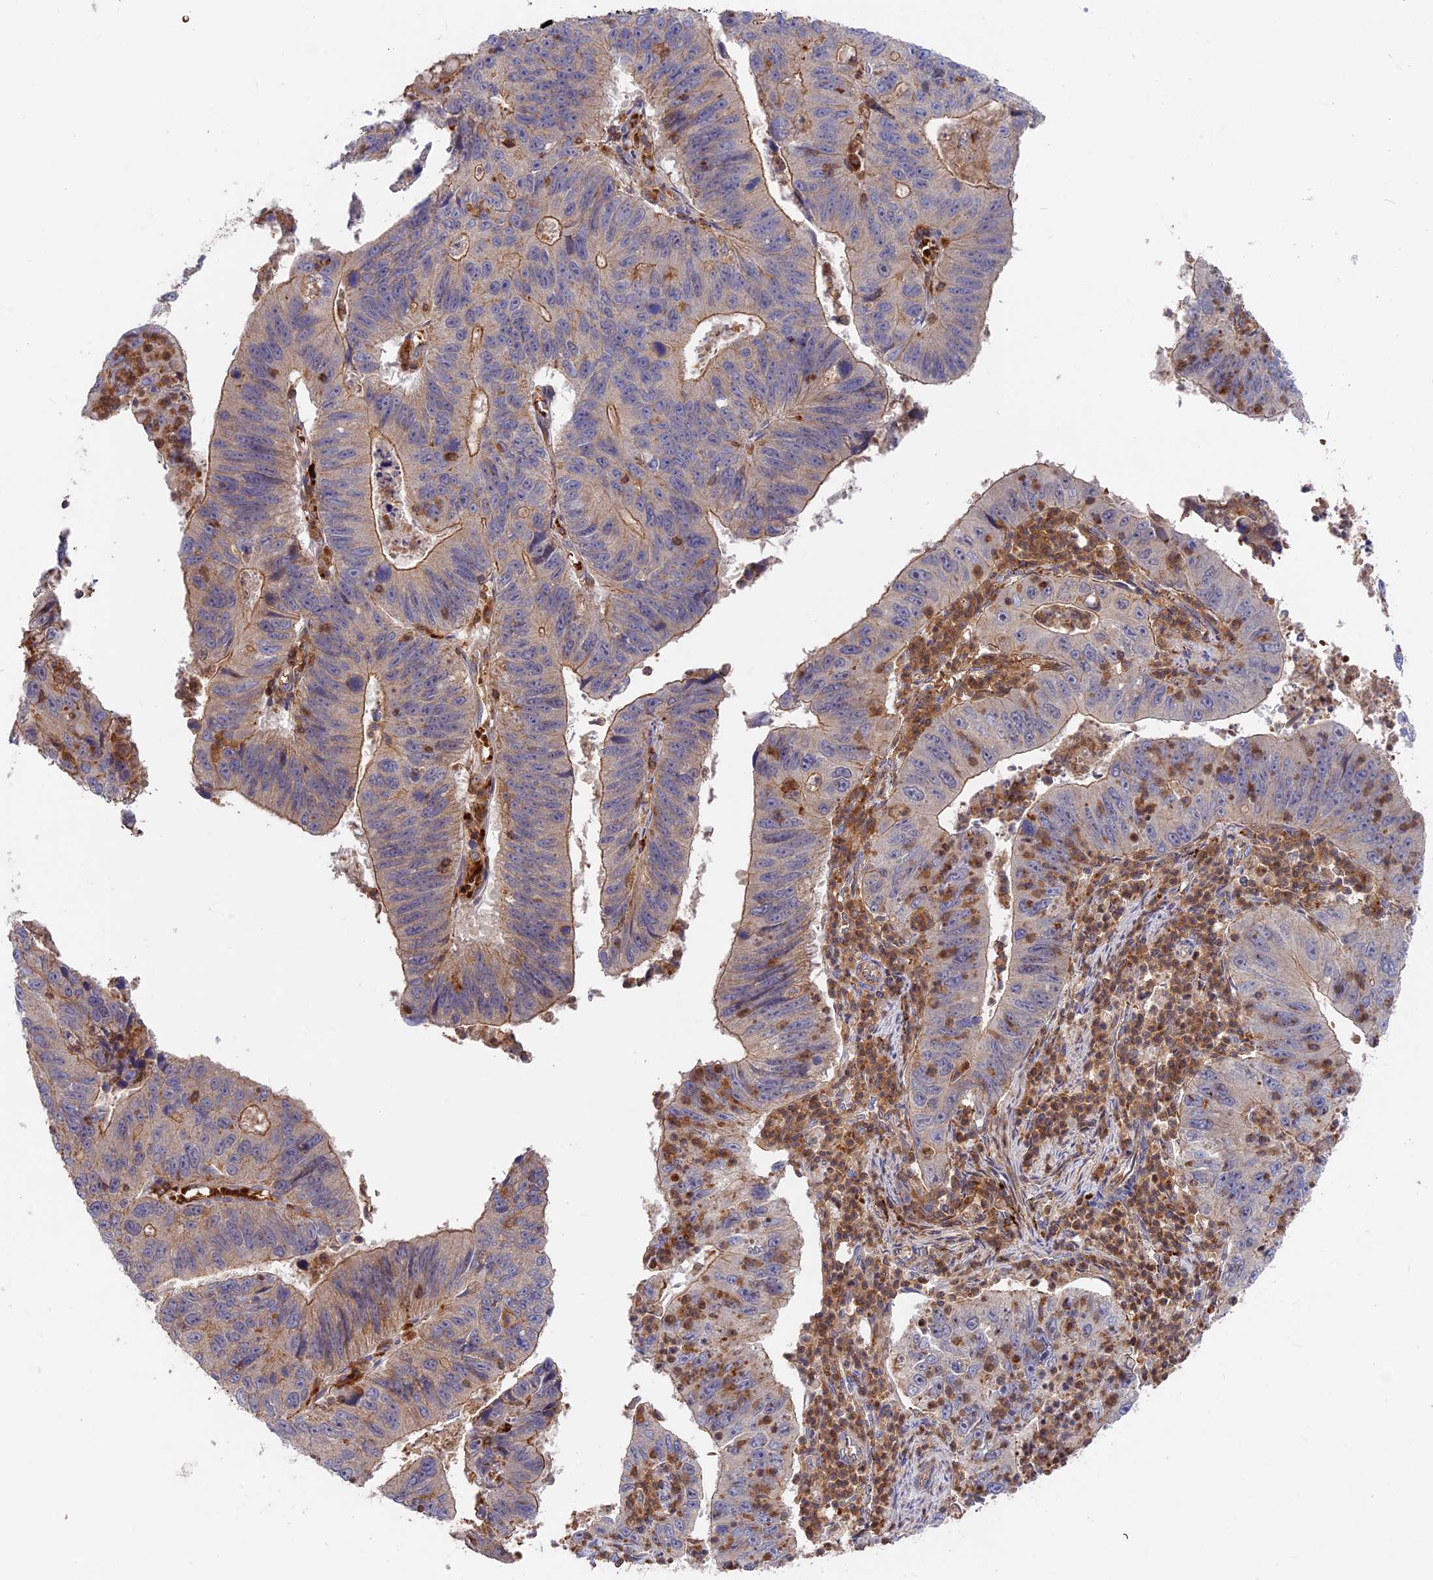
{"staining": {"intensity": "moderate", "quantity": "<25%", "location": "cytoplasmic/membranous"}, "tissue": "stomach cancer", "cell_type": "Tumor cells", "image_type": "cancer", "snomed": [{"axis": "morphology", "description": "Adenocarcinoma, NOS"}, {"axis": "topography", "description": "Stomach"}], "caption": "A photomicrograph showing moderate cytoplasmic/membranous staining in about <25% of tumor cells in stomach cancer, as visualized by brown immunohistochemical staining.", "gene": "CPNE7", "patient": {"sex": "male", "age": 59}}